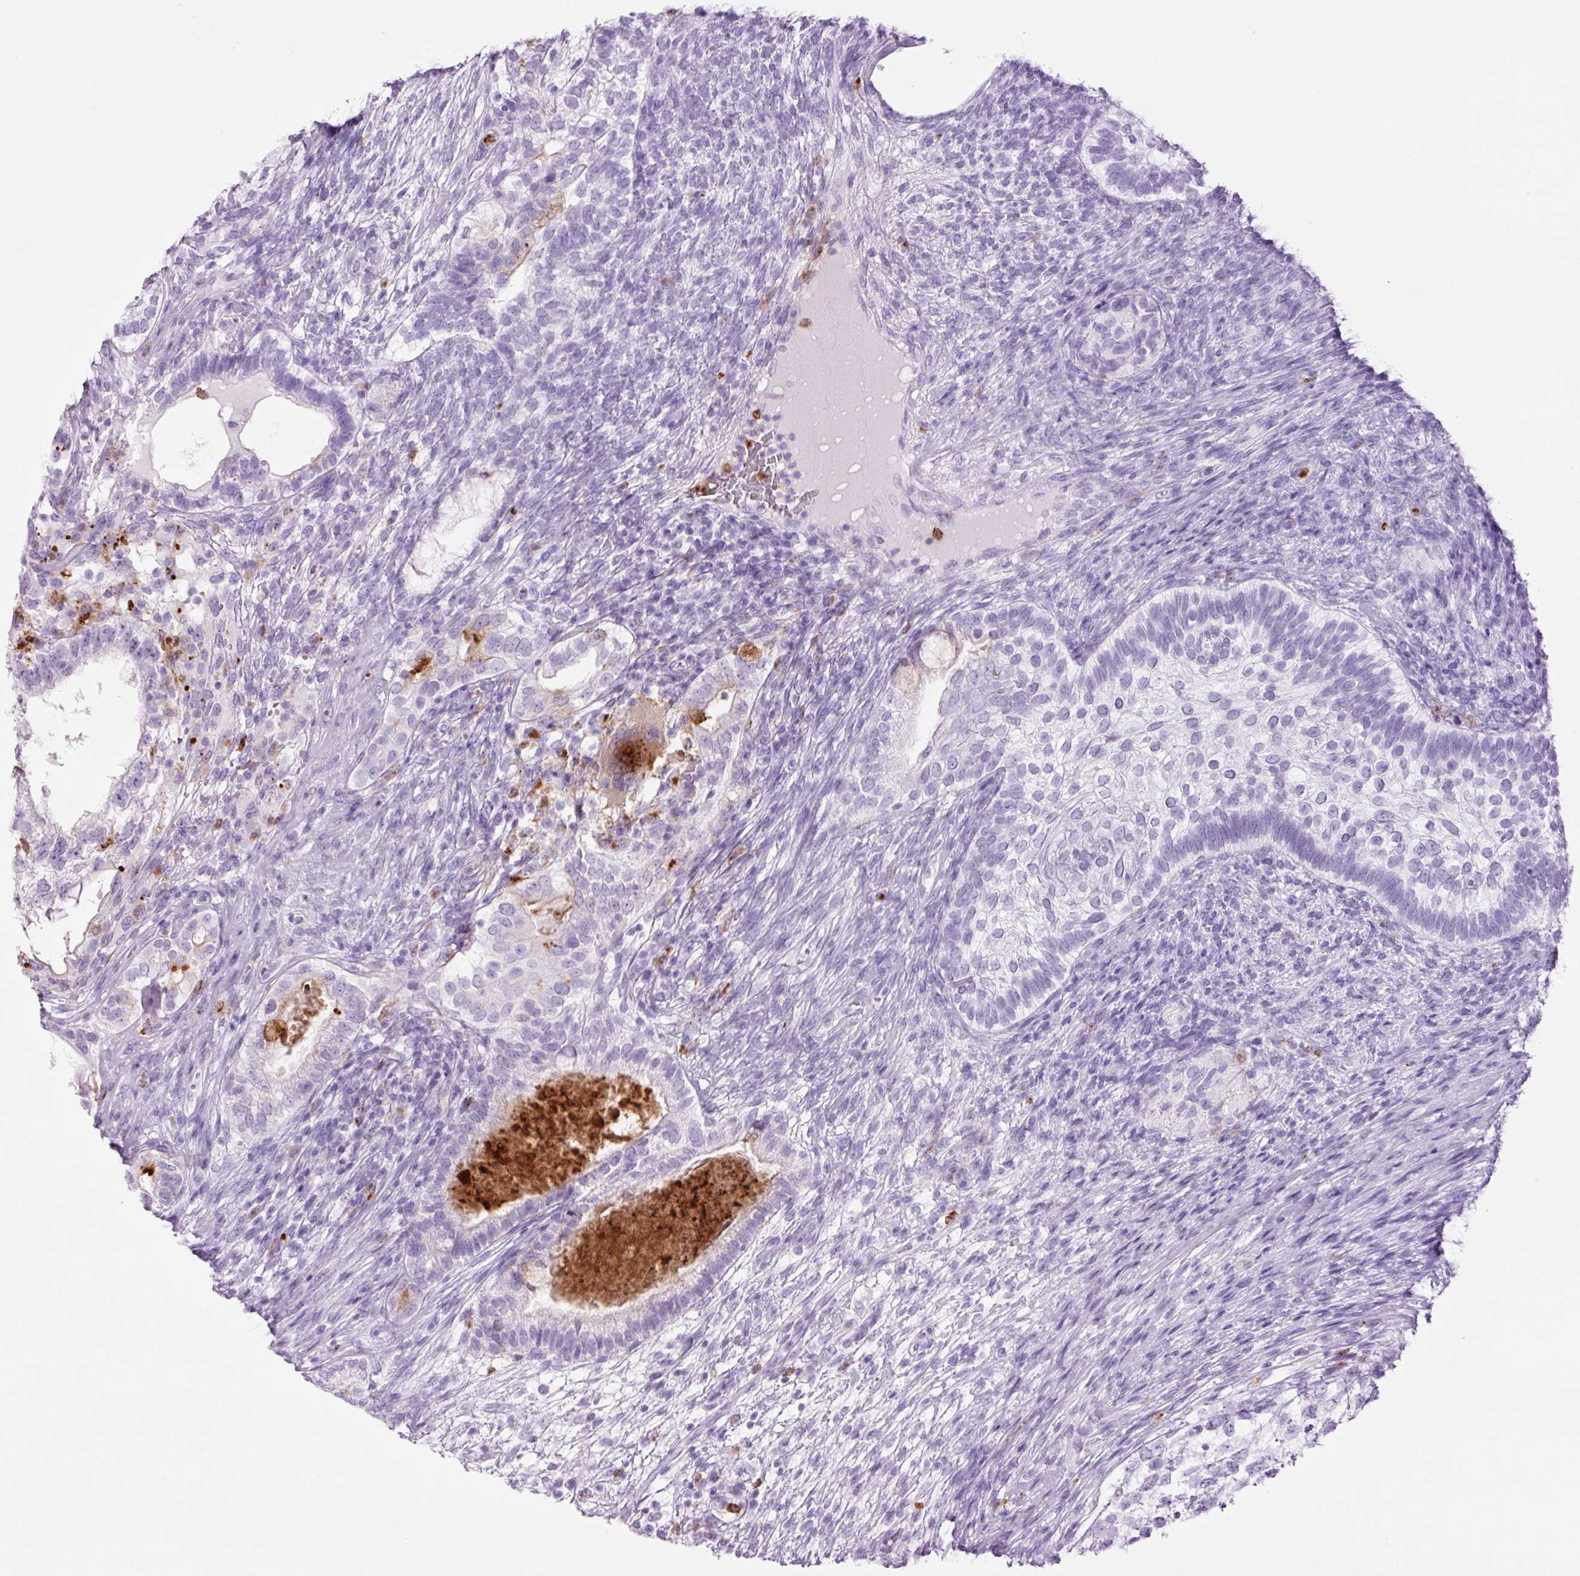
{"staining": {"intensity": "negative", "quantity": "none", "location": "none"}, "tissue": "testis cancer", "cell_type": "Tumor cells", "image_type": "cancer", "snomed": [{"axis": "morphology", "description": "Seminoma, NOS"}, {"axis": "morphology", "description": "Carcinoma, Embryonal, NOS"}, {"axis": "topography", "description": "Testis"}], "caption": "High magnification brightfield microscopy of testis cancer (embryonal carcinoma) stained with DAB (brown) and counterstained with hematoxylin (blue): tumor cells show no significant staining.", "gene": "LYZ", "patient": {"sex": "male", "age": 41}}